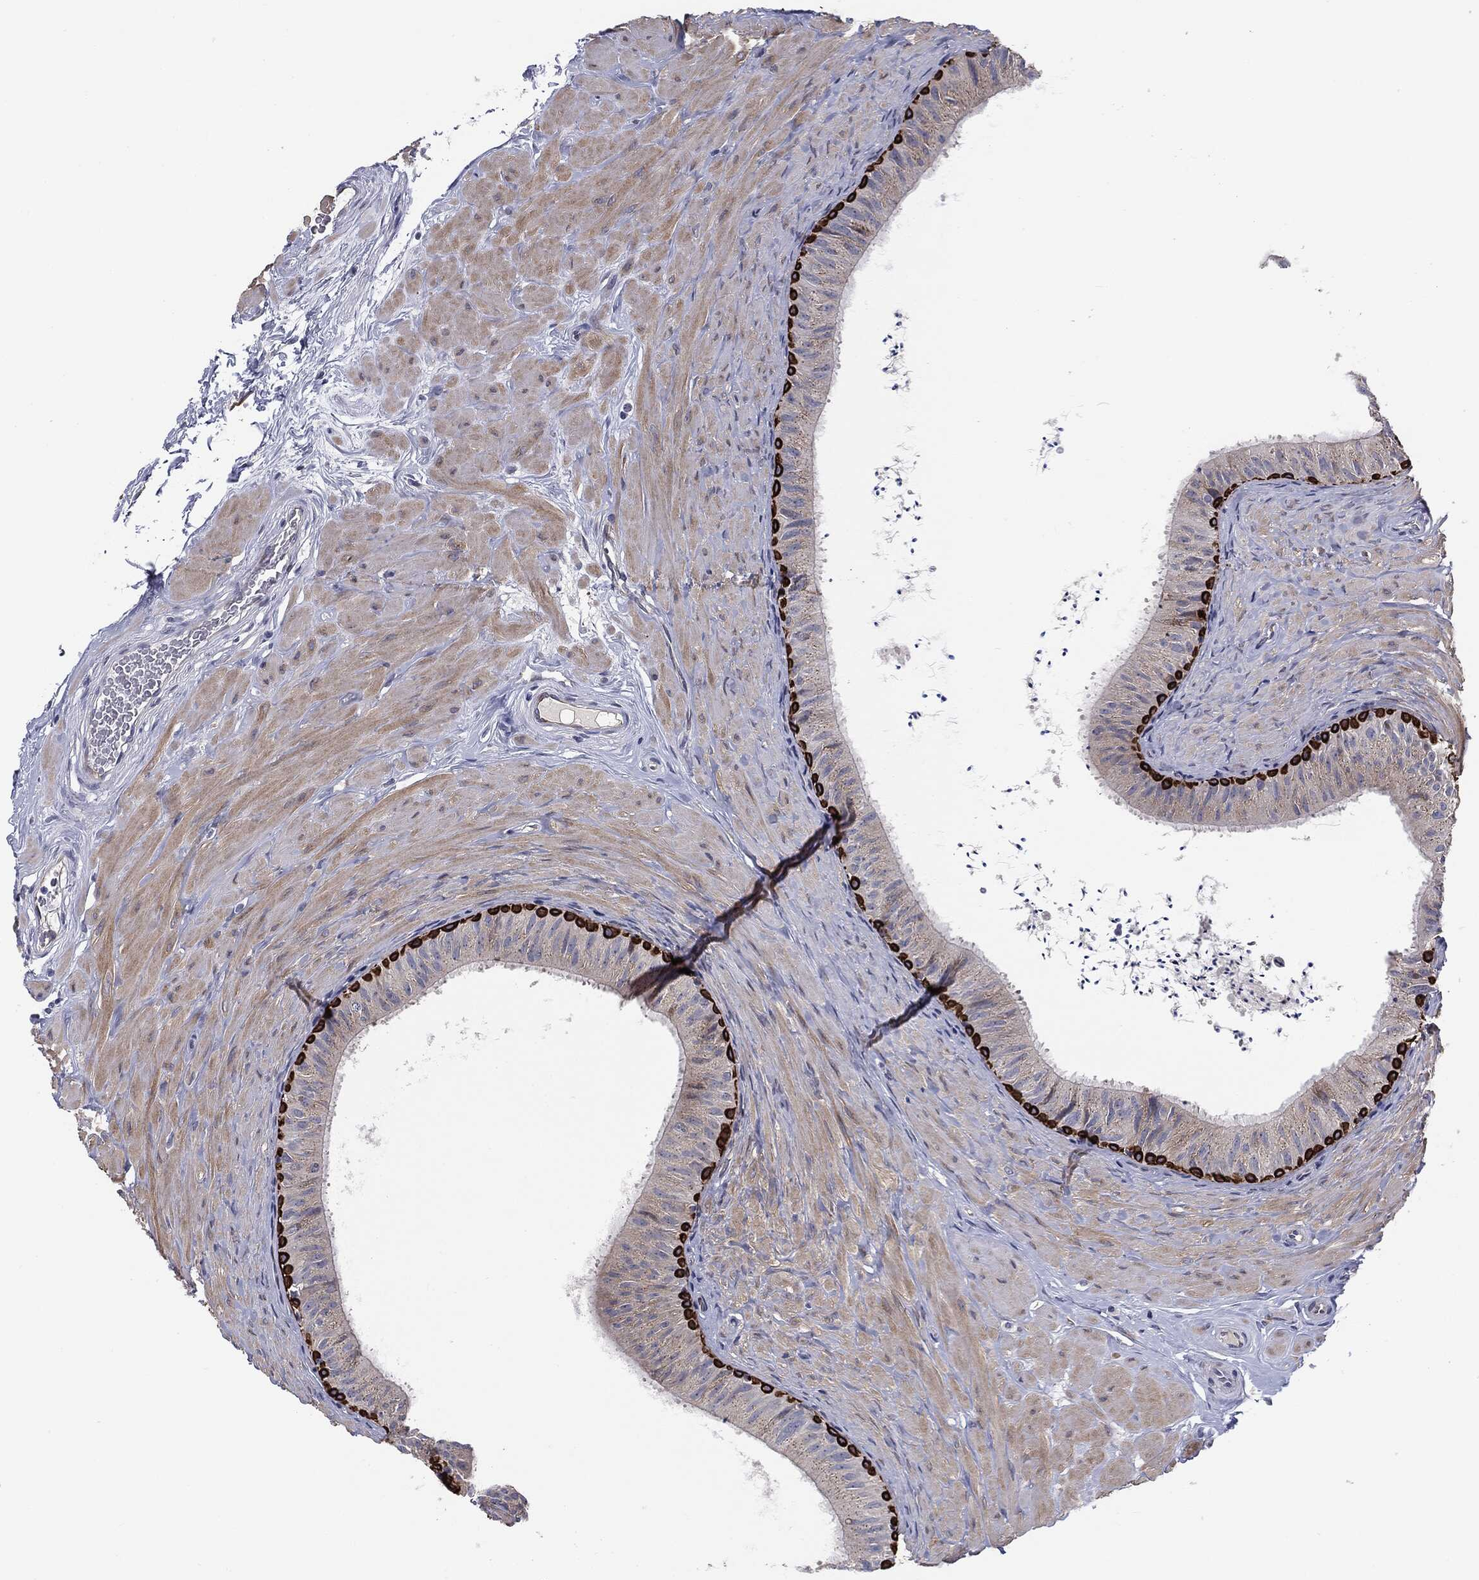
{"staining": {"intensity": "strong", "quantity": "25%-75%", "location": "cytoplasmic/membranous"}, "tissue": "epididymis", "cell_type": "Glandular cells", "image_type": "normal", "snomed": [{"axis": "morphology", "description": "Normal tissue, NOS"}, {"axis": "topography", "description": "Epididymis"}], "caption": "Immunohistochemical staining of normal epididymis exhibits strong cytoplasmic/membranous protein positivity in approximately 25%-75% of glandular cells. (Stains: DAB (3,3'-diaminobenzidine) in brown, nuclei in blue, Microscopy: brightfield microscopy at high magnification).", "gene": "KRT5", "patient": {"sex": "male", "age": 34}}